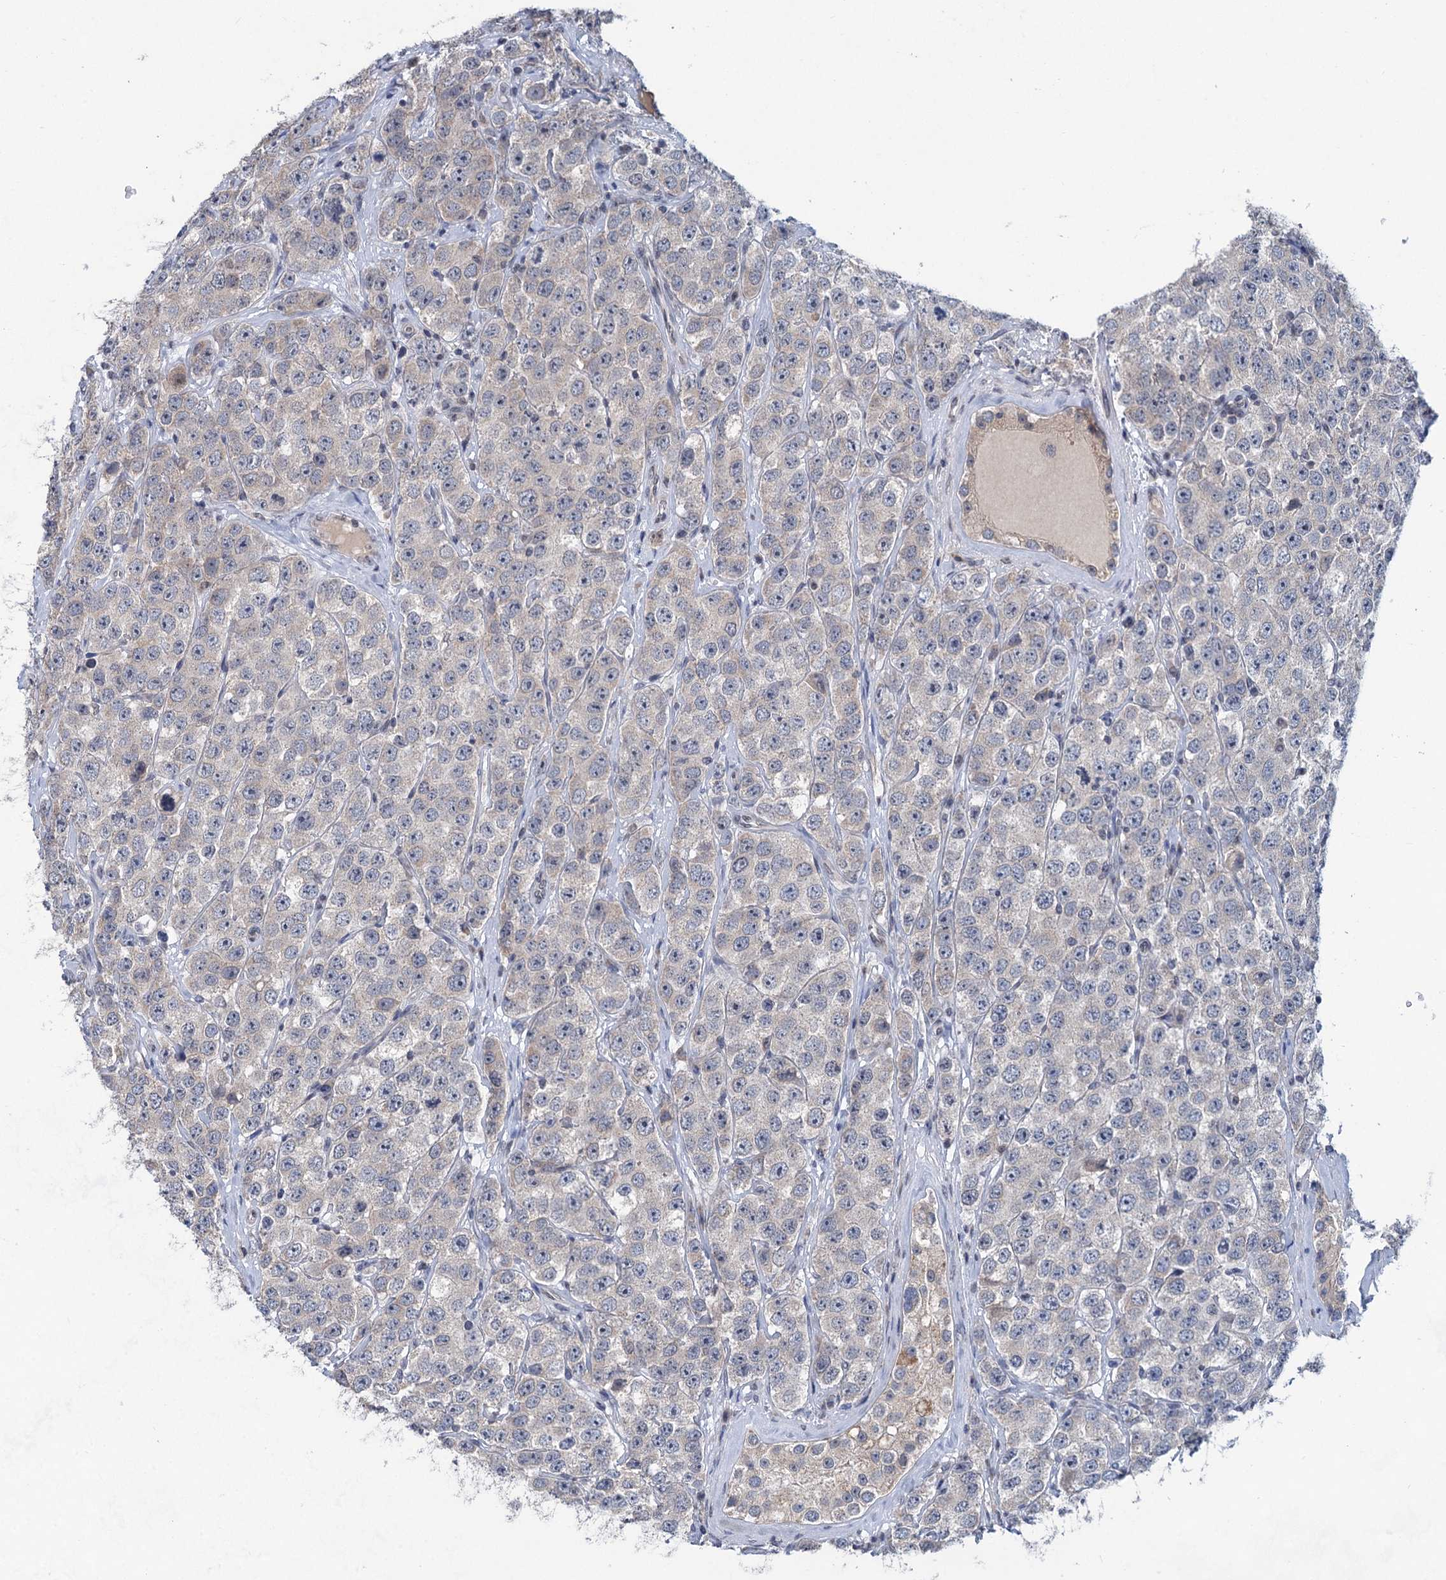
{"staining": {"intensity": "negative", "quantity": "none", "location": "none"}, "tissue": "testis cancer", "cell_type": "Tumor cells", "image_type": "cancer", "snomed": [{"axis": "morphology", "description": "Seminoma, NOS"}, {"axis": "topography", "description": "Testis"}], "caption": "Tumor cells are negative for protein expression in human testis cancer.", "gene": "TTC17", "patient": {"sex": "male", "age": 28}}